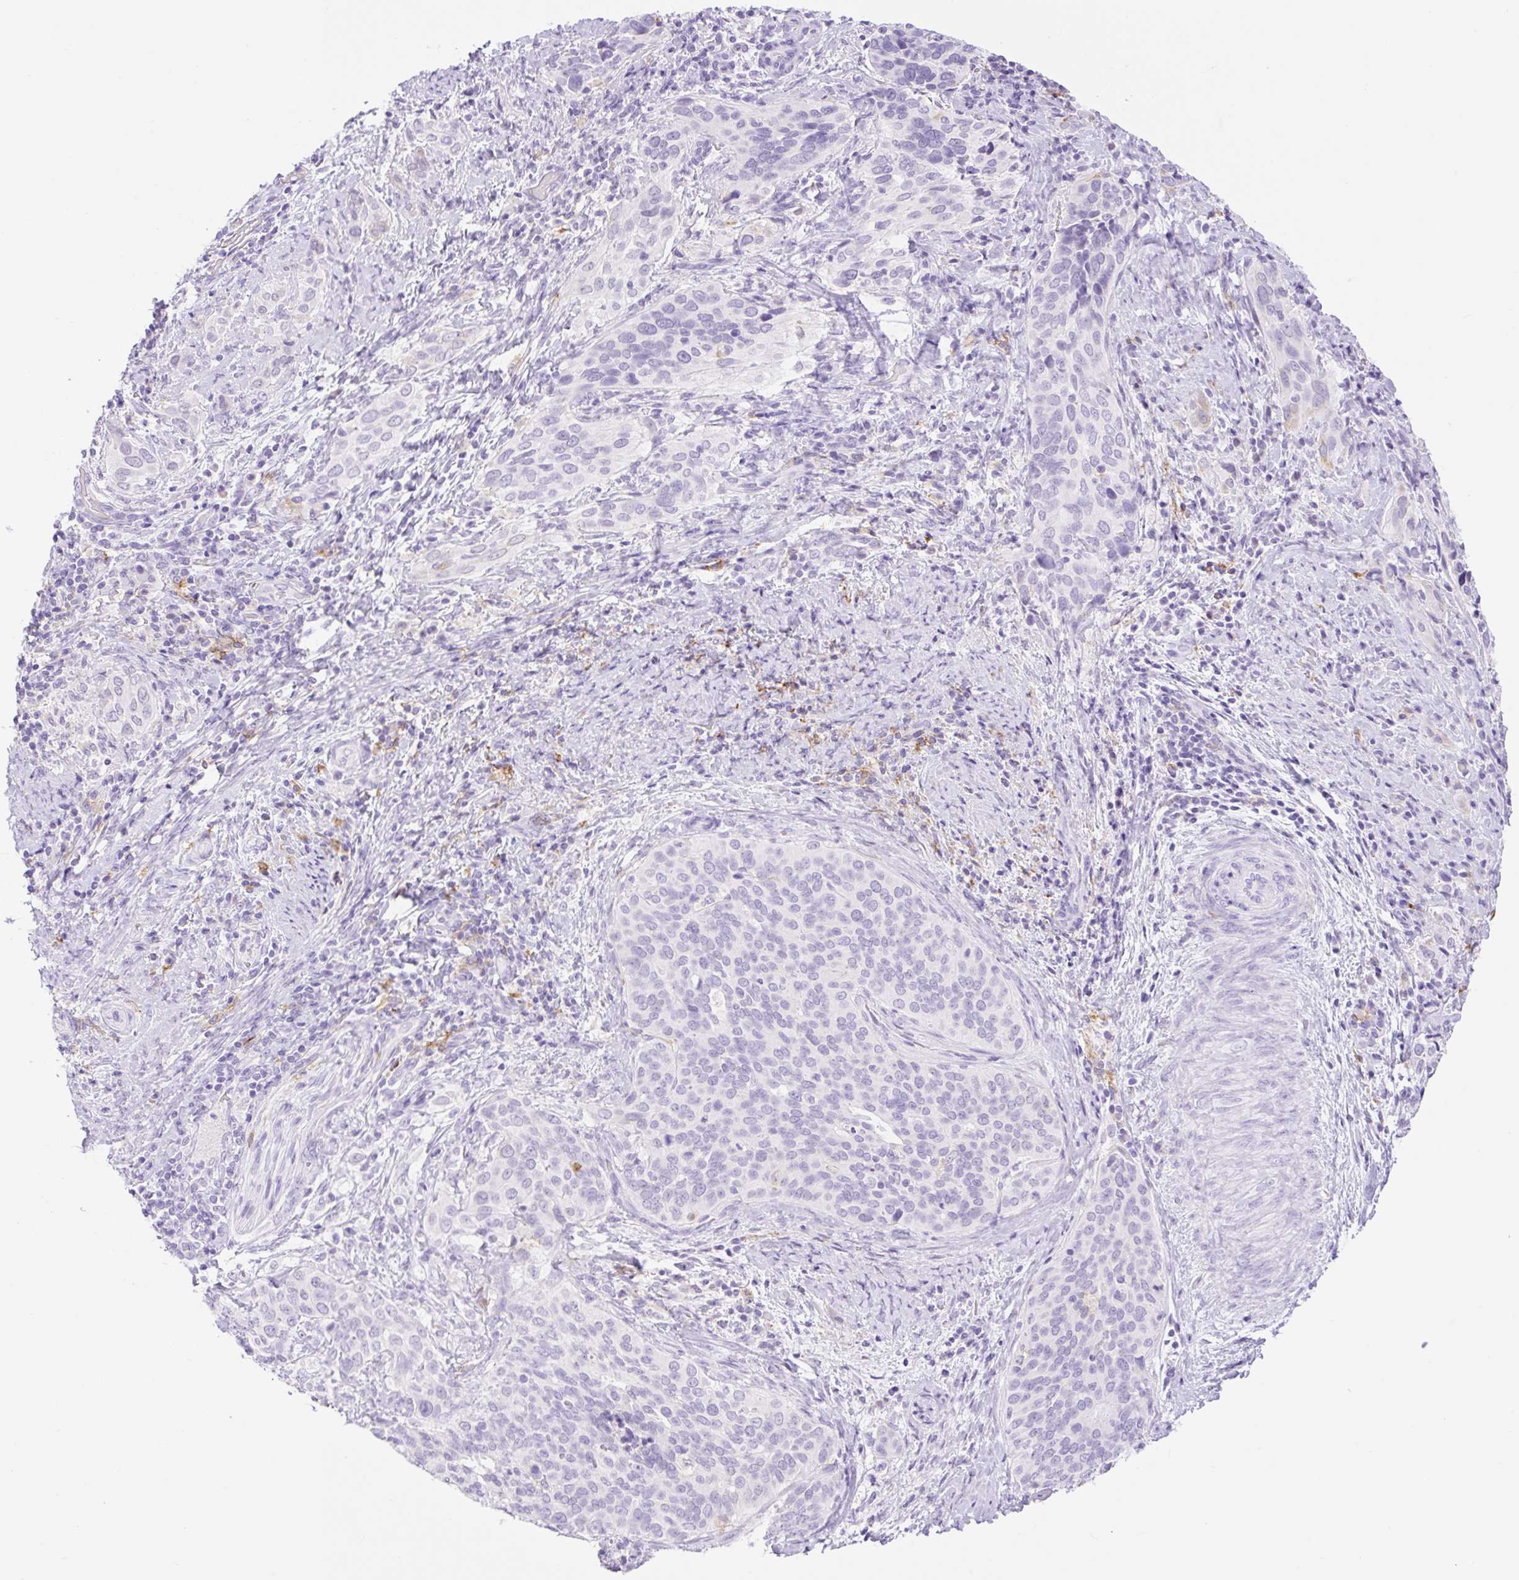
{"staining": {"intensity": "negative", "quantity": "none", "location": "none"}, "tissue": "cervical cancer", "cell_type": "Tumor cells", "image_type": "cancer", "snomed": [{"axis": "morphology", "description": "Squamous cell carcinoma, NOS"}, {"axis": "topography", "description": "Cervix"}], "caption": "IHC image of cervical squamous cell carcinoma stained for a protein (brown), which shows no staining in tumor cells.", "gene": "SIGLEC1", "patient": {"sex": "female", "age": 38}}